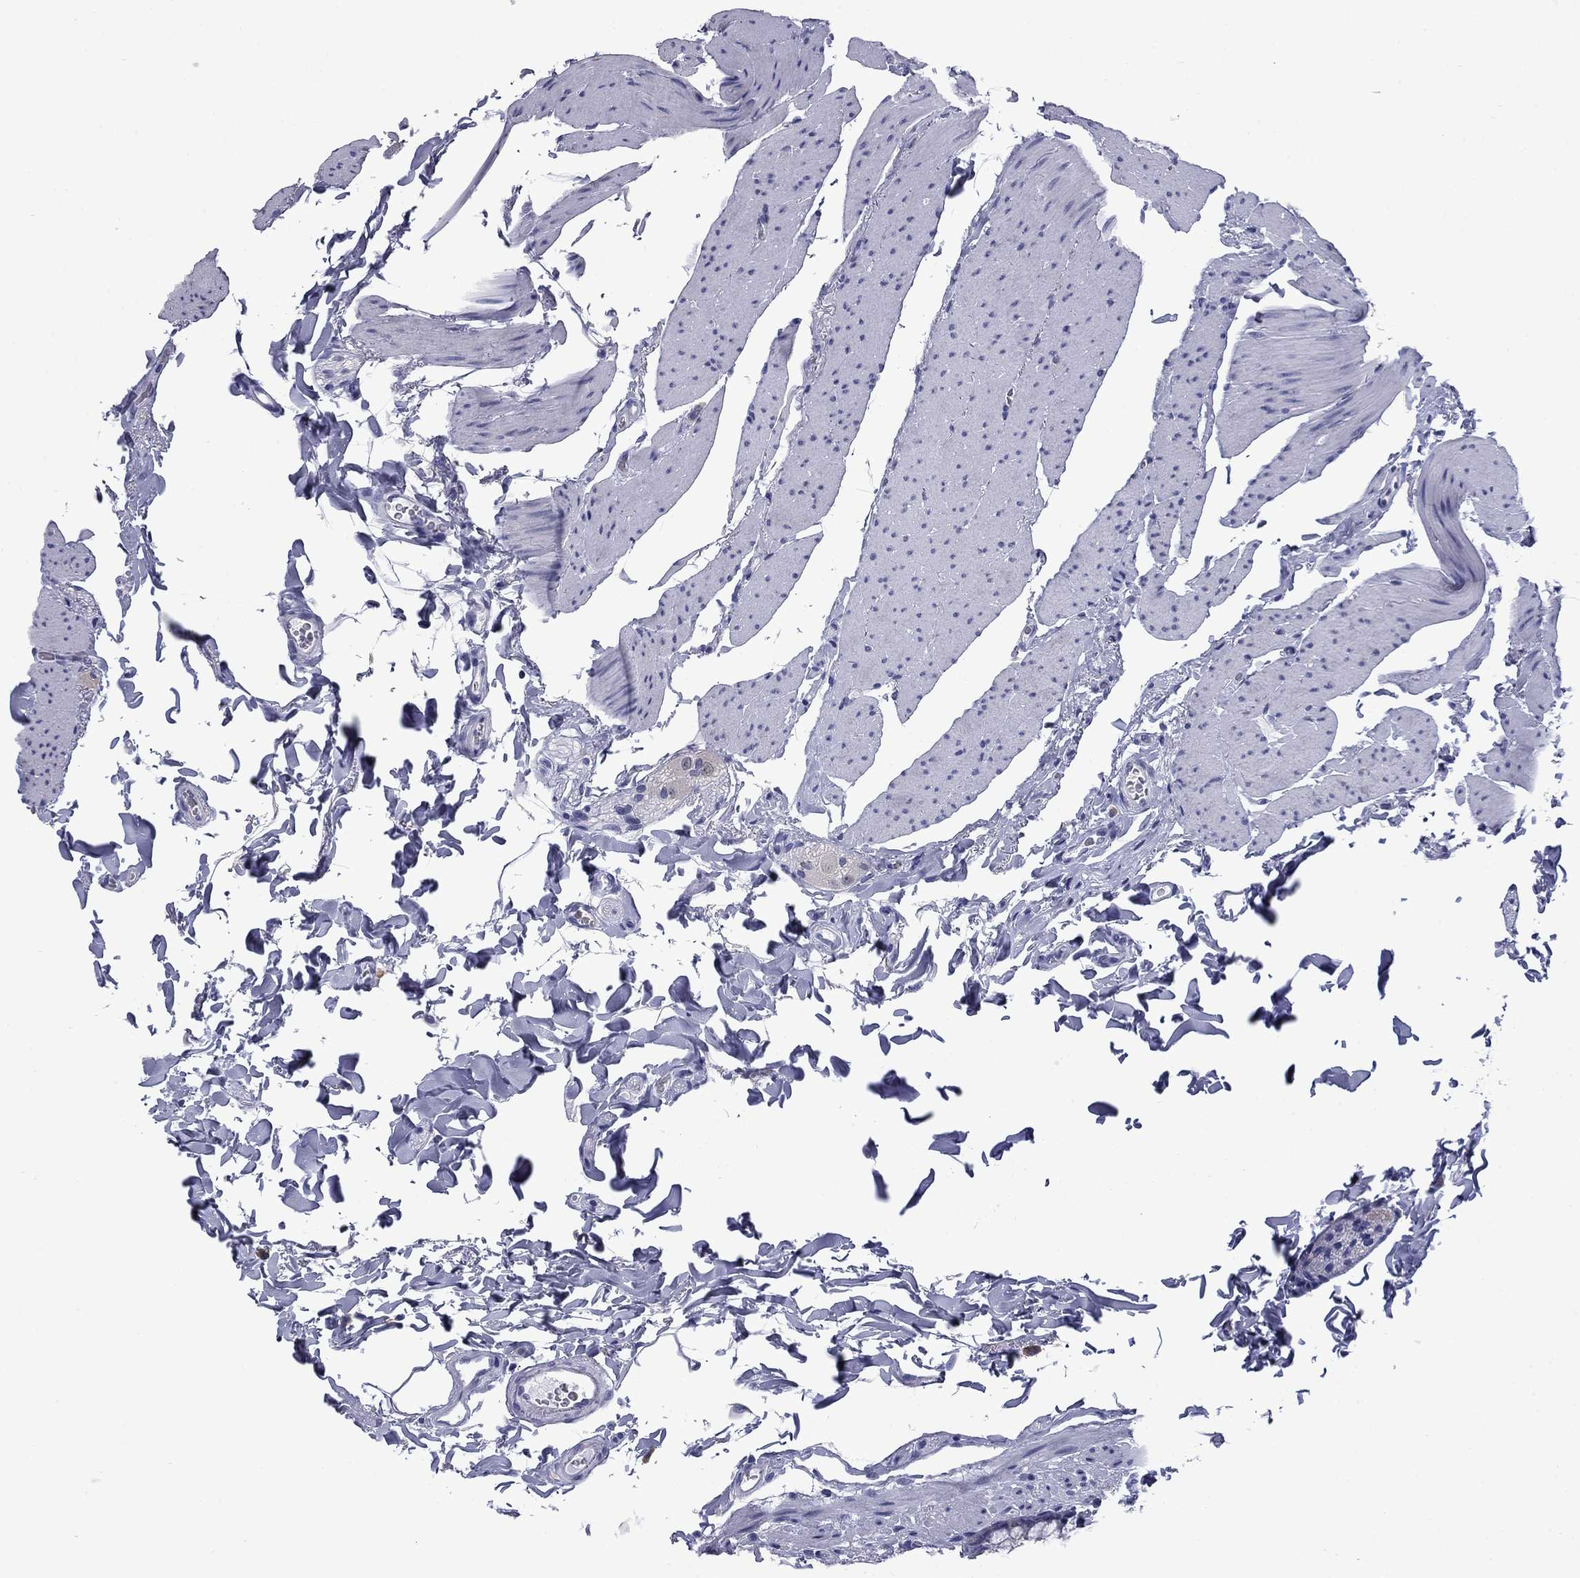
{"staining": {"intensity": "negative", "quantity": "none", "location": "none"}, "tissue": "colon", "cell_type": "Endothelial cells", "image_type": "normal", "snomed": [{"axis": "morphology", "description": "Normal tissue, NOS"}, {"axis": "topography", "description": "Colon"}], "caption": "Immunohistochemistry of benign colon shows no expression in endothelial cells.", "gene": "BCL2L14", "patient": {"sex": "female", "age": 86}}